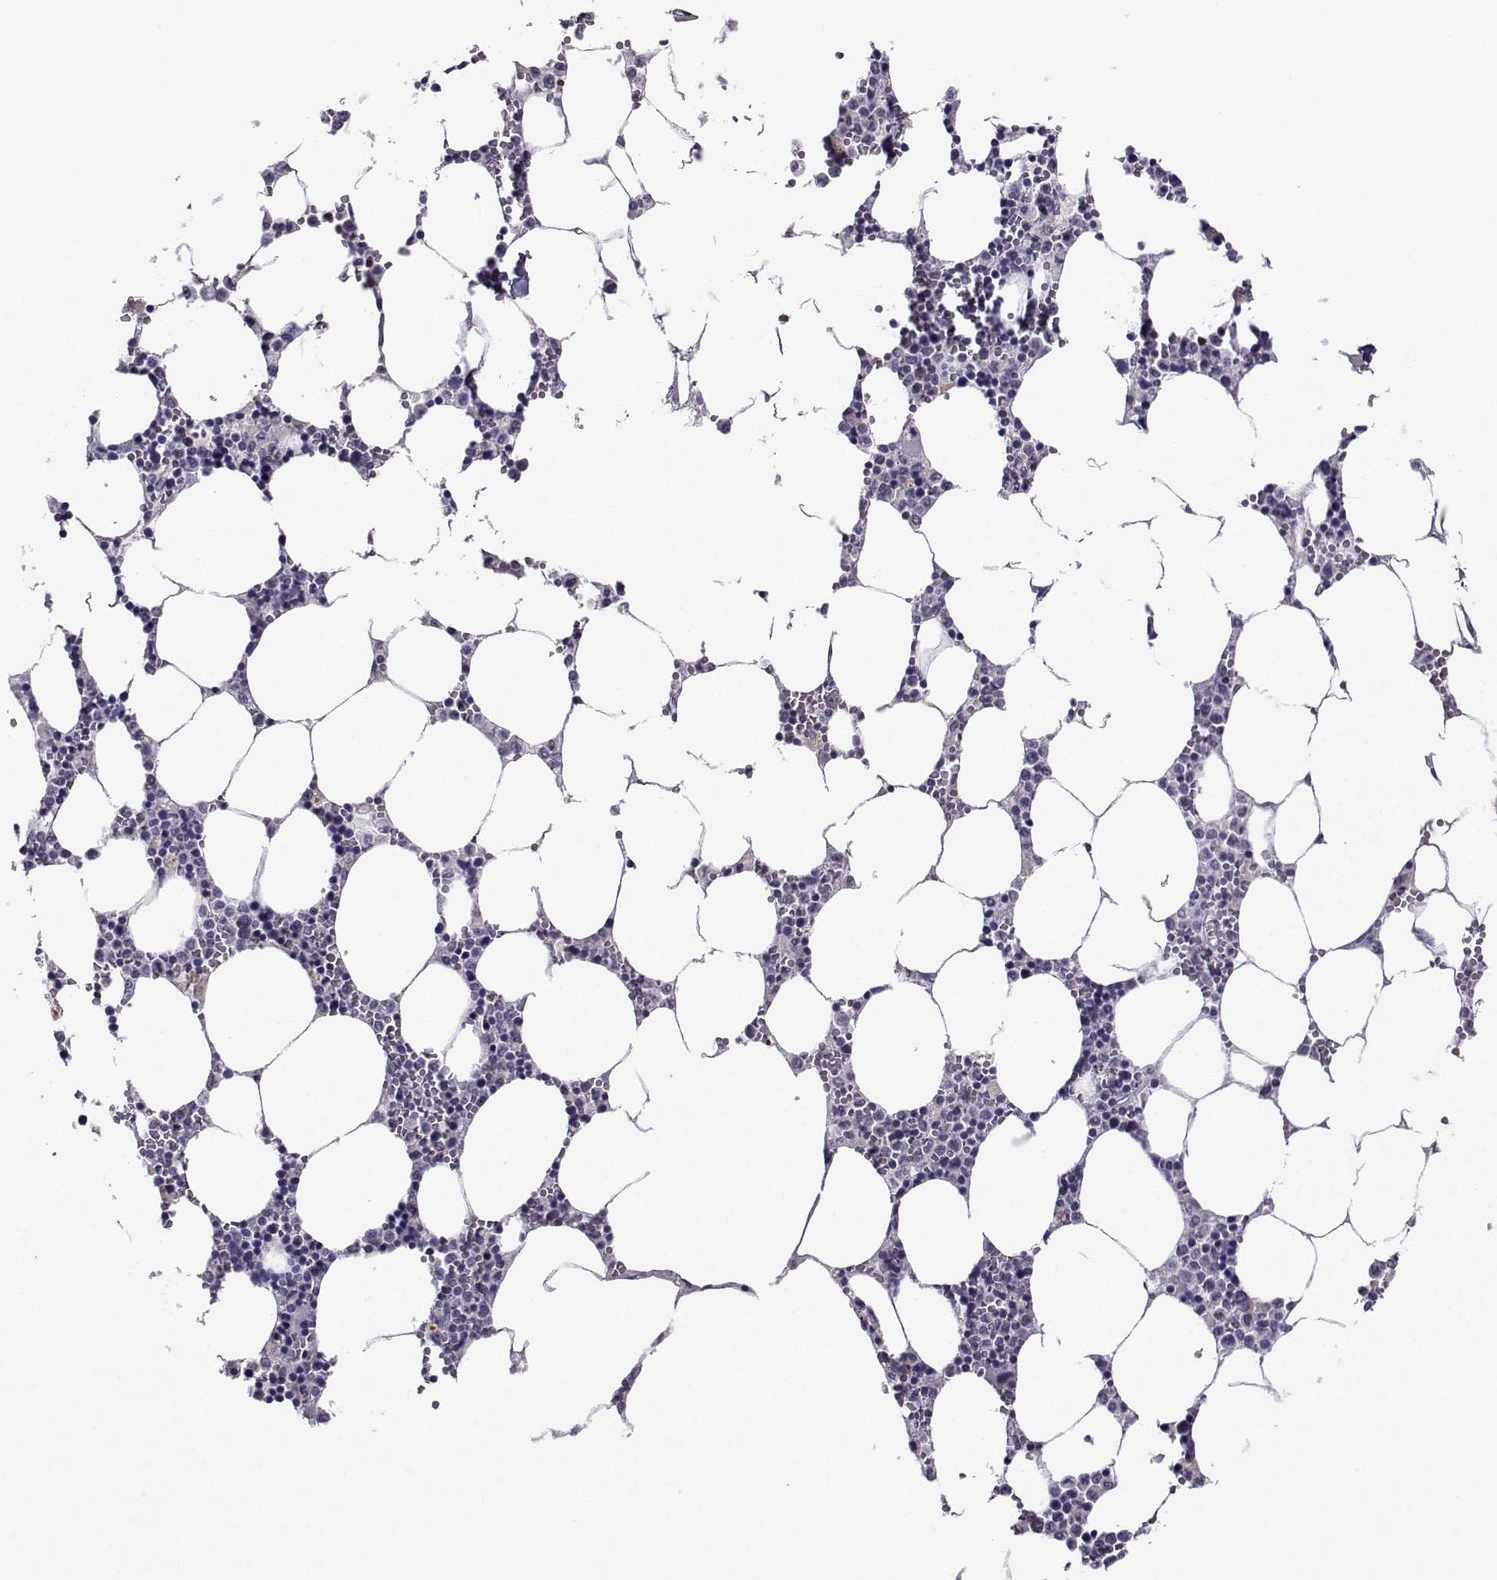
{"staining": {"intensity": "negative", "quantity": "none", "location": "none"}, "tissue": "bone marrow", "cell_type": "Hematopoietic cells", "image_type": "normal", "snomed": [{"axis": "morphology", "description": "Normal tissue, NOS"}, {"axis": "topography", "description": "Bone marrow"}], "caption": "Immunohistochemistry histopathology image of benign bone marrow: human bone marrow stained with DAB reveals no significant protein expression in hematopoietic cells. The staining was performed using DAB (3,3'-diaminobenzidine) to visualize the protein expression in brown, while the nuclei were stained in blue with hematoxylin (Magnification: 20x).", "gene": "DDX20", "patient": {"sex": "female", "age": 64}}